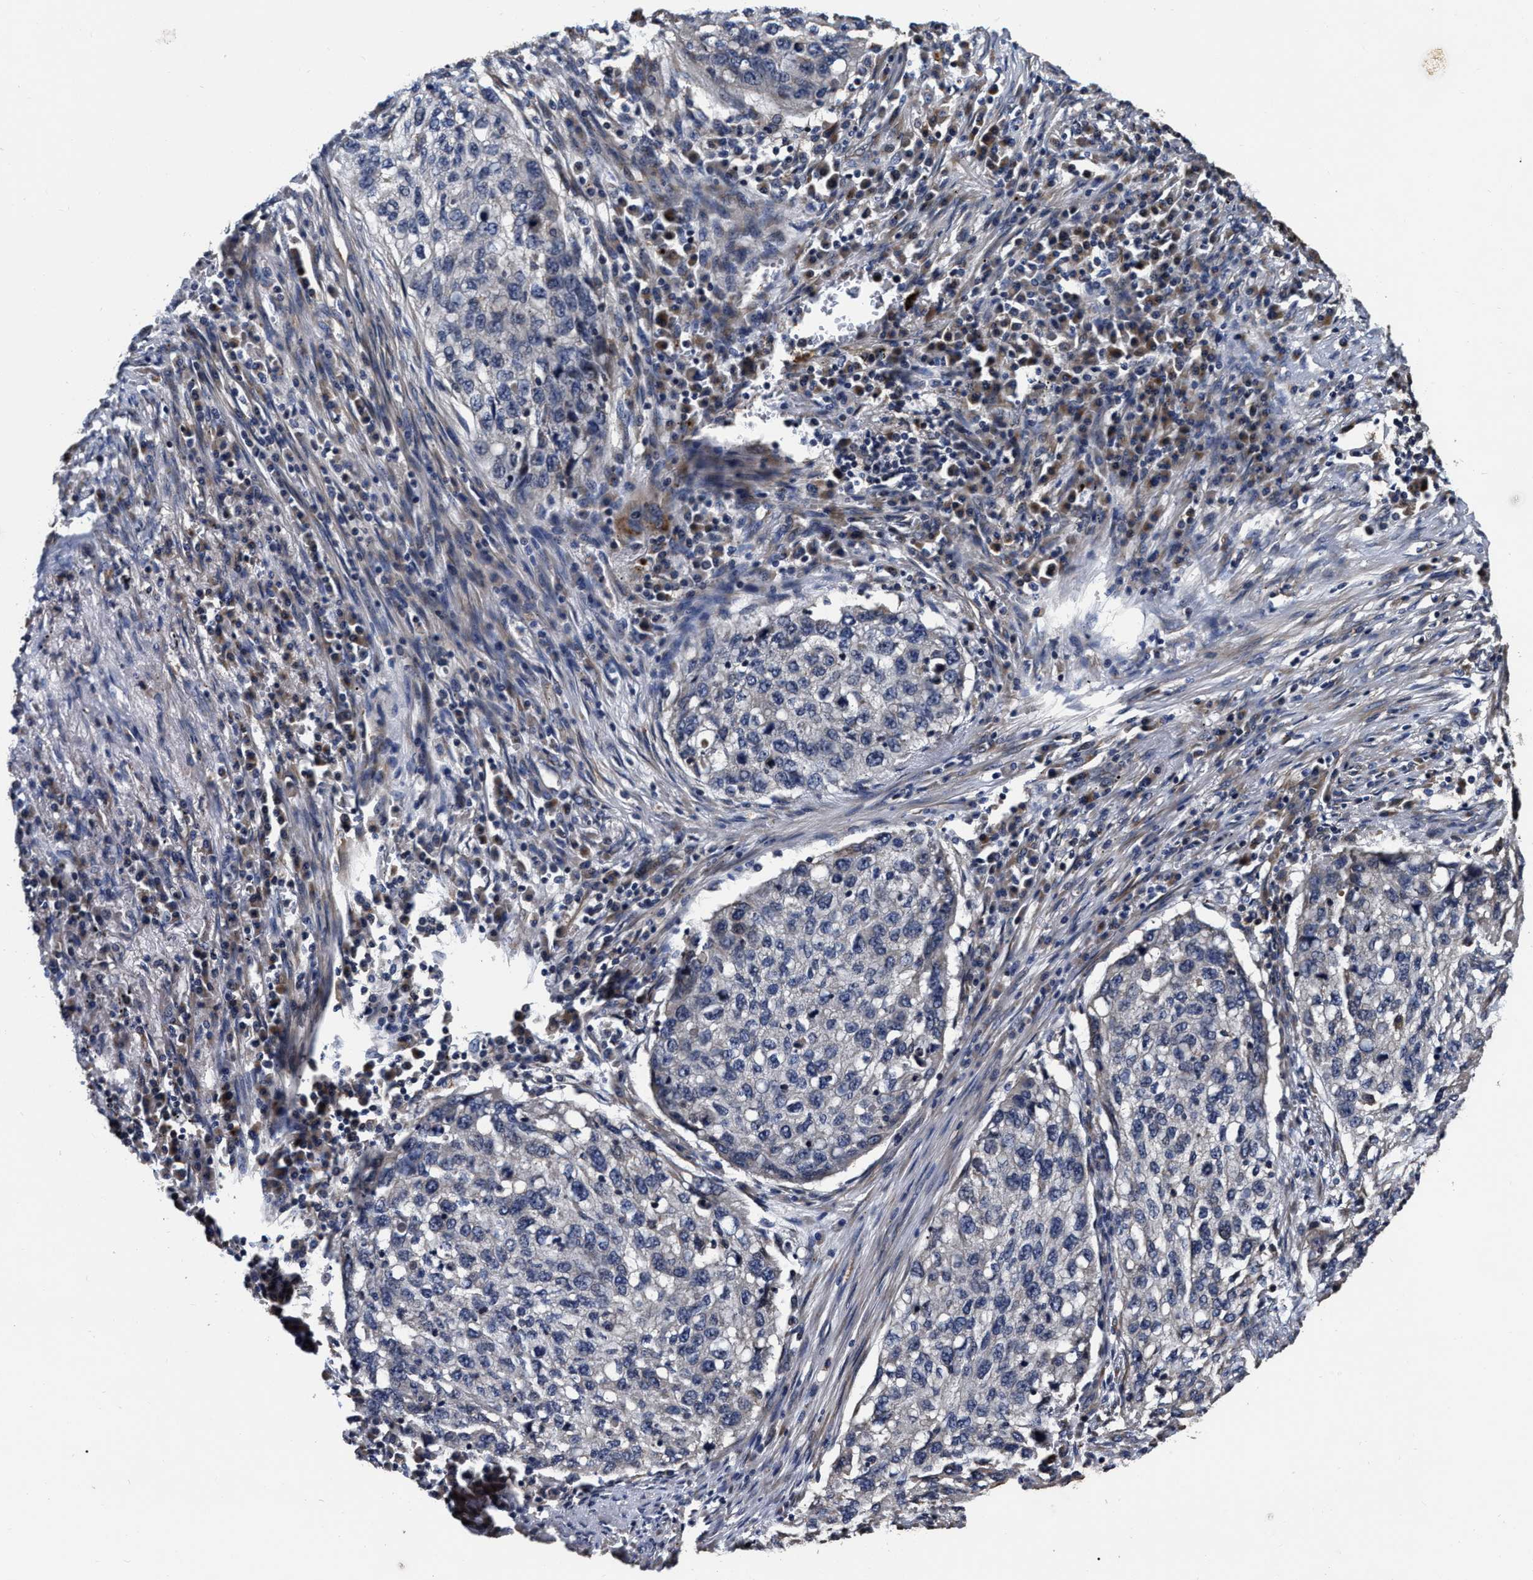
{"staining": {"intensity": "negative", "quantity": "none", "location": "none"}, "tissue": "lung cancer", "cell_type": "Tumor cells", "image_type": "cancer", "snomed": [{"axis": "morphology", "description": "Squamous cell carcinoma, NOS"}, {"axis": "topography", "description": "Lung"}], "caption": "This histopathology image is of squamous cell carcinoma (lung) stained with IHC to label a protein in brown with the nuclei are counter-stained blue. There is no expression in tumor cells.", "gene": "ABCG8", "patient": {"sex": "female", "age": 63}}